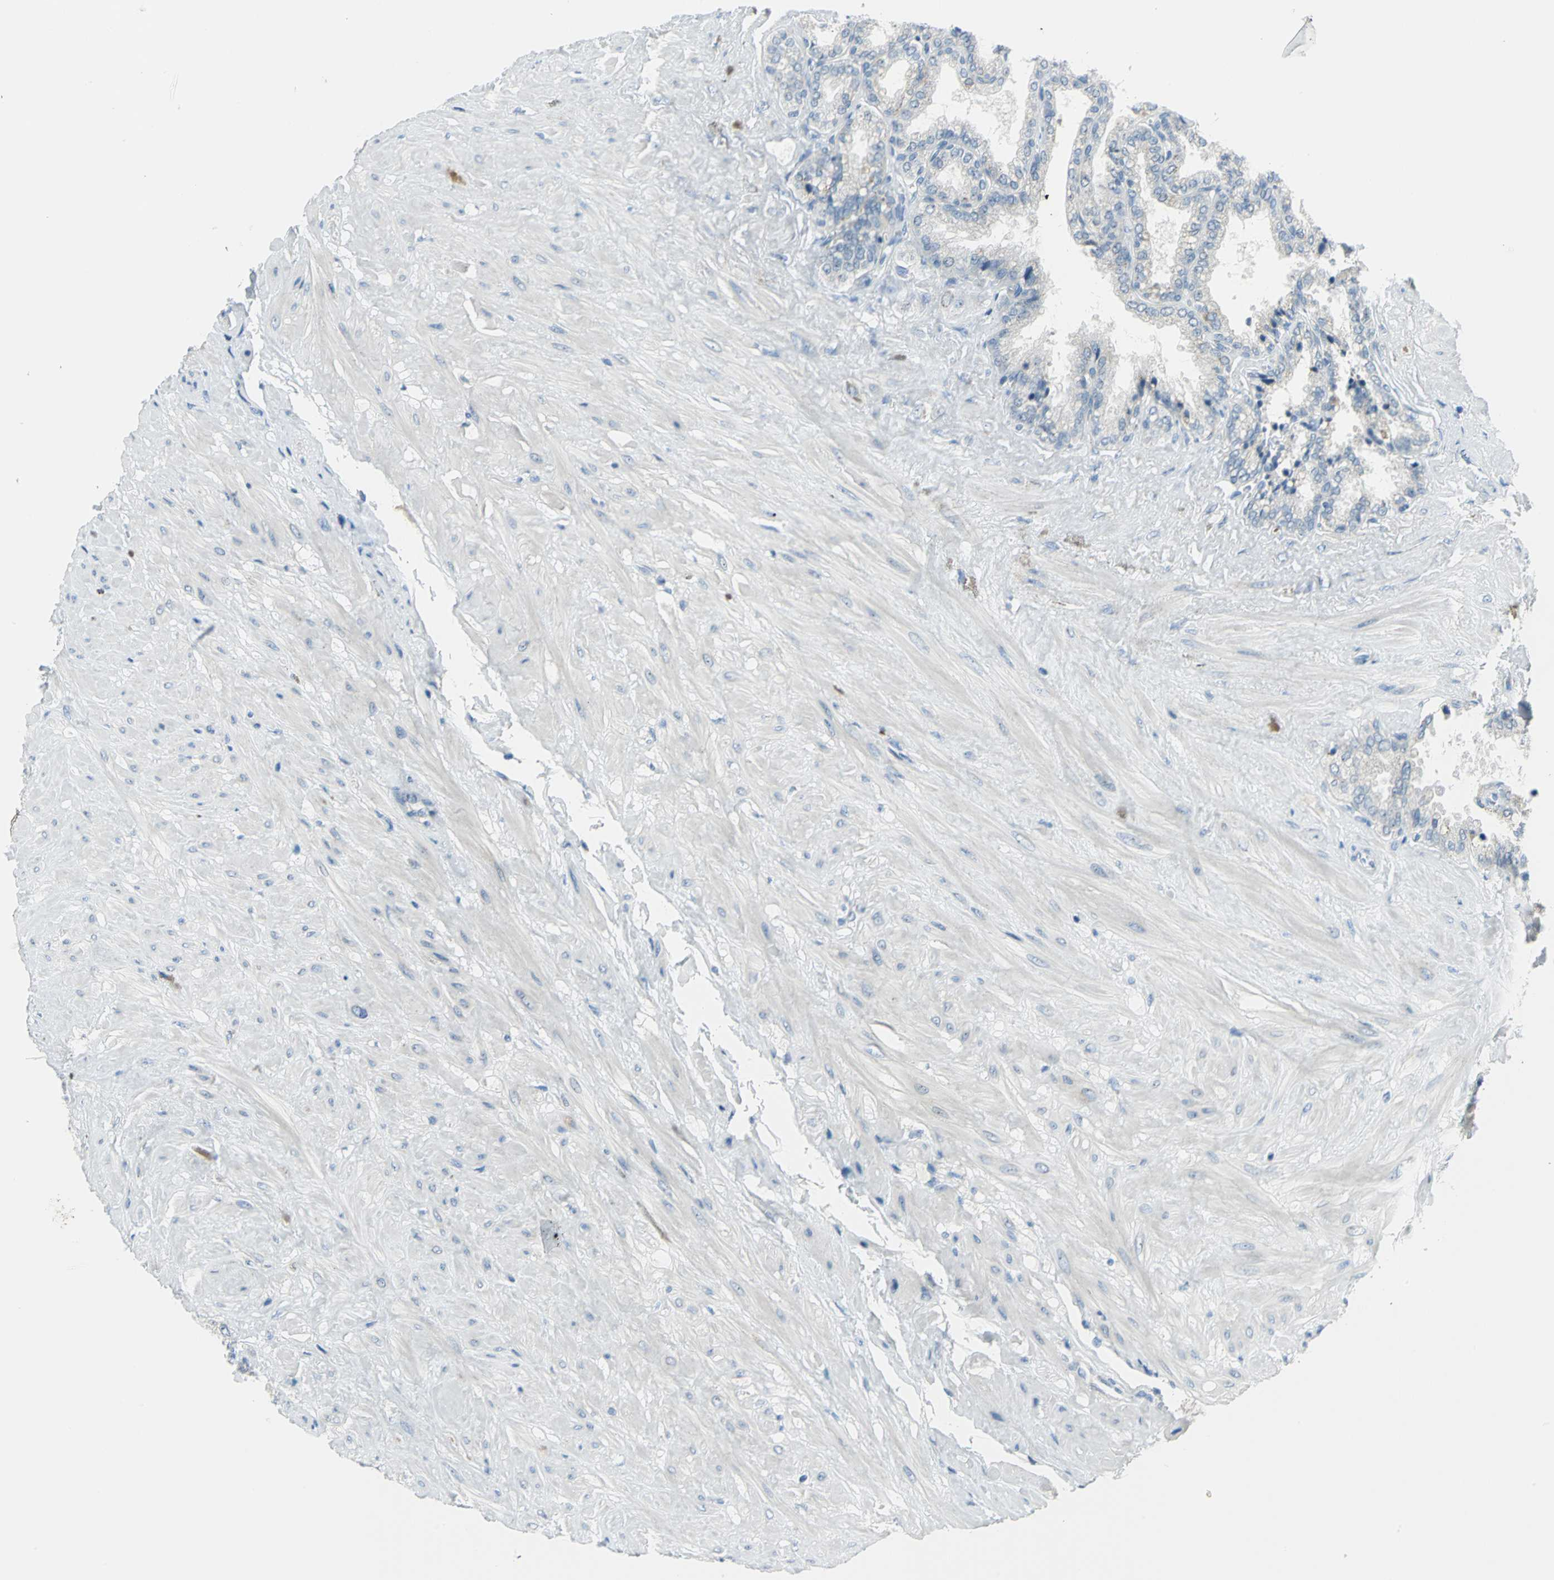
{"staining": {"intensity": "negative", "quantity": "none", "location": "none"}, "tissue": "seminal vesicle", "cell_type": "Glandular cells", "image_type": "normal", "snomed": [{"axis": "morphology", "description": "Normal tissue, NOS"}, {"axis": "topography", "description": "Seminal veicle"}], "caption": "Immunohistochemical staining of benign seminal vesicle displays no significant staining in glandular cells. (IHC, brightfield microscopy, high magnification).", "gene": "MUC4", "patient": {"sex": "male", "age": 46}}